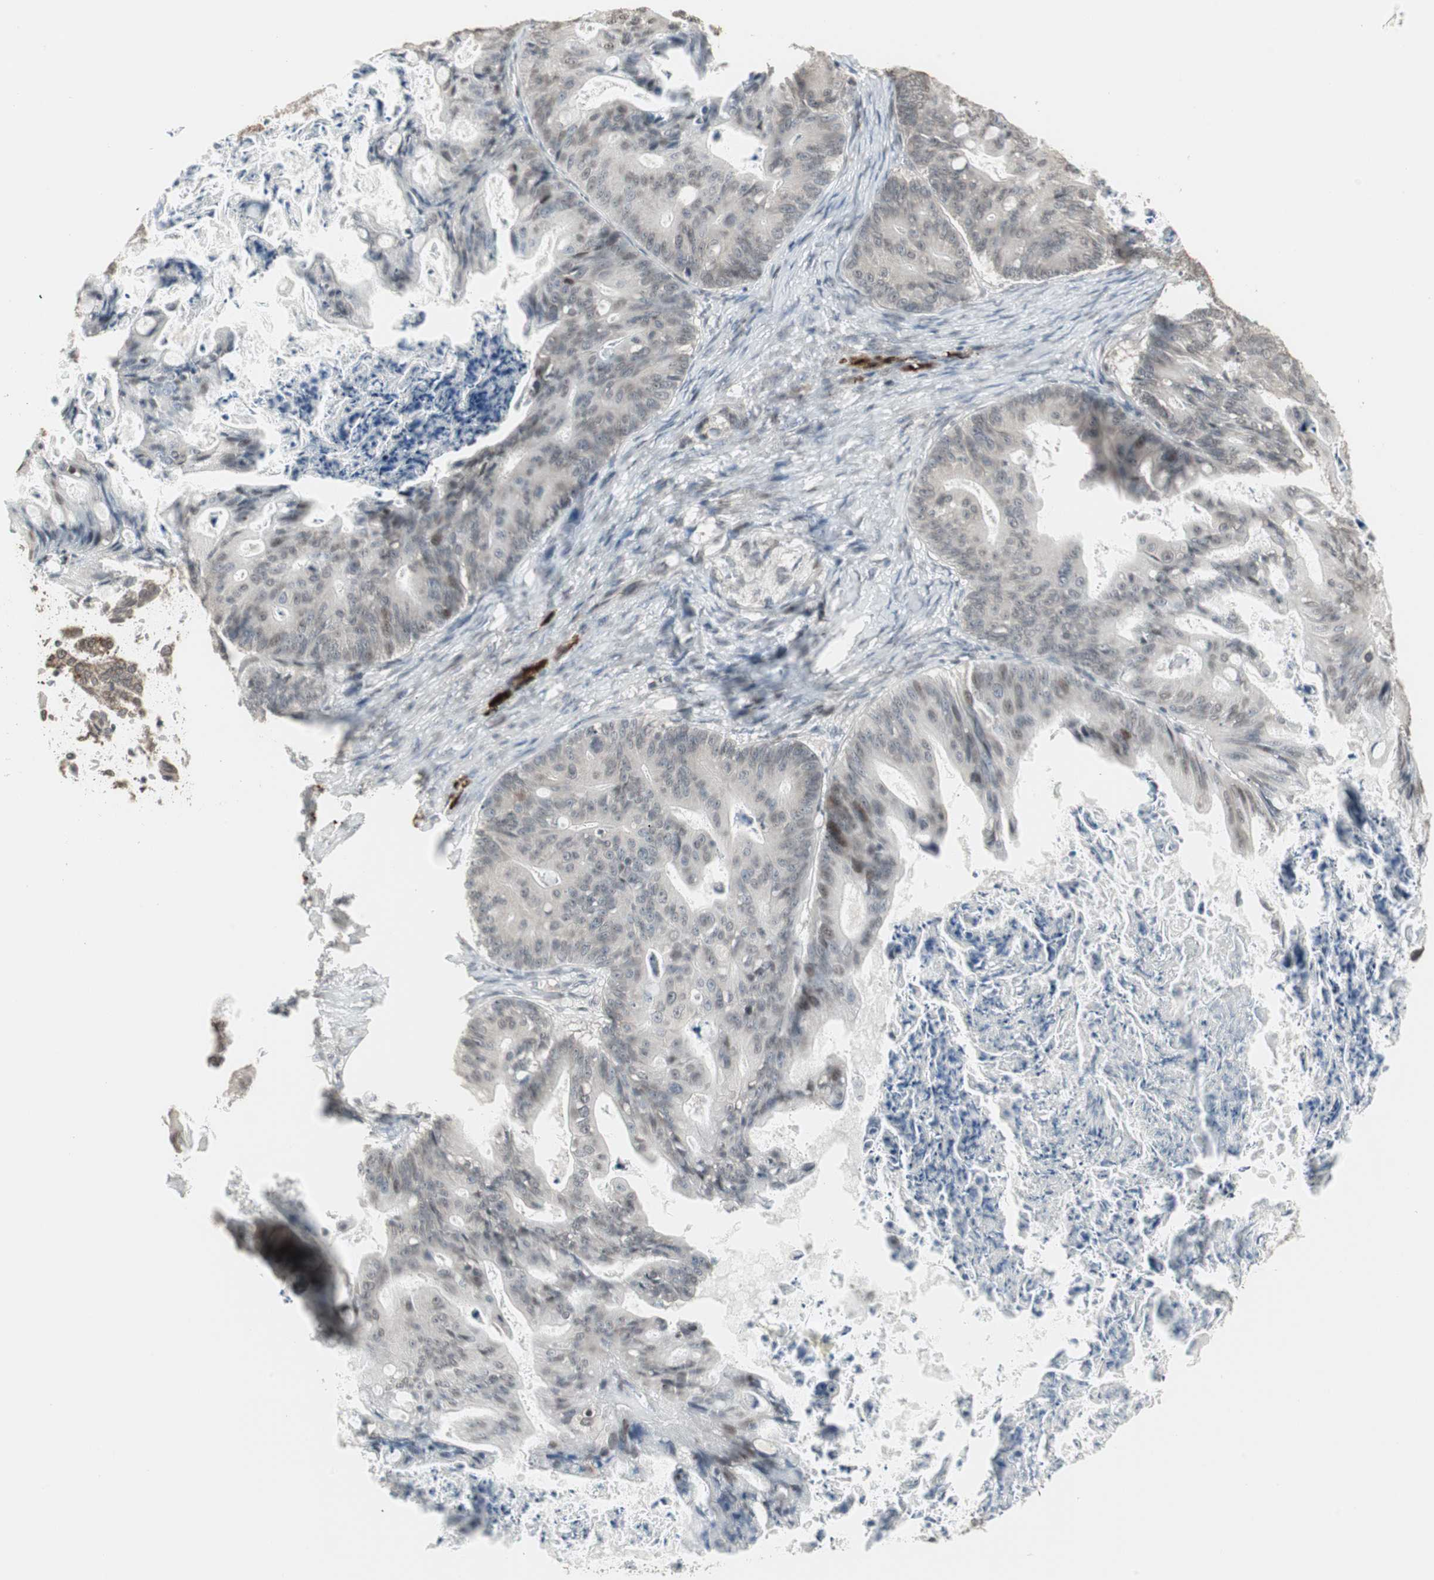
{"staining": {"intensity": "weak", "quantity": "<25%", "location": "nuclear"}, "tissue": "ovarian cancer", "cell_type": "Tumor cells", "image_type": "cancer", "snomed": [{"axis": "morphology", "description": "Cystadenocarcinoma, mucinous, NOS"}, {"axis": "topography", "description": "Ovary"}], "caption": "A high-resolution image shows immunohistochemistry (IHC) staining of ovarian mucinous cystadenocarcinoma, which reveals no significant positivity in tumor cells.", "gene": "CBLC", "patient": {"sex": "female", "age": 37}}